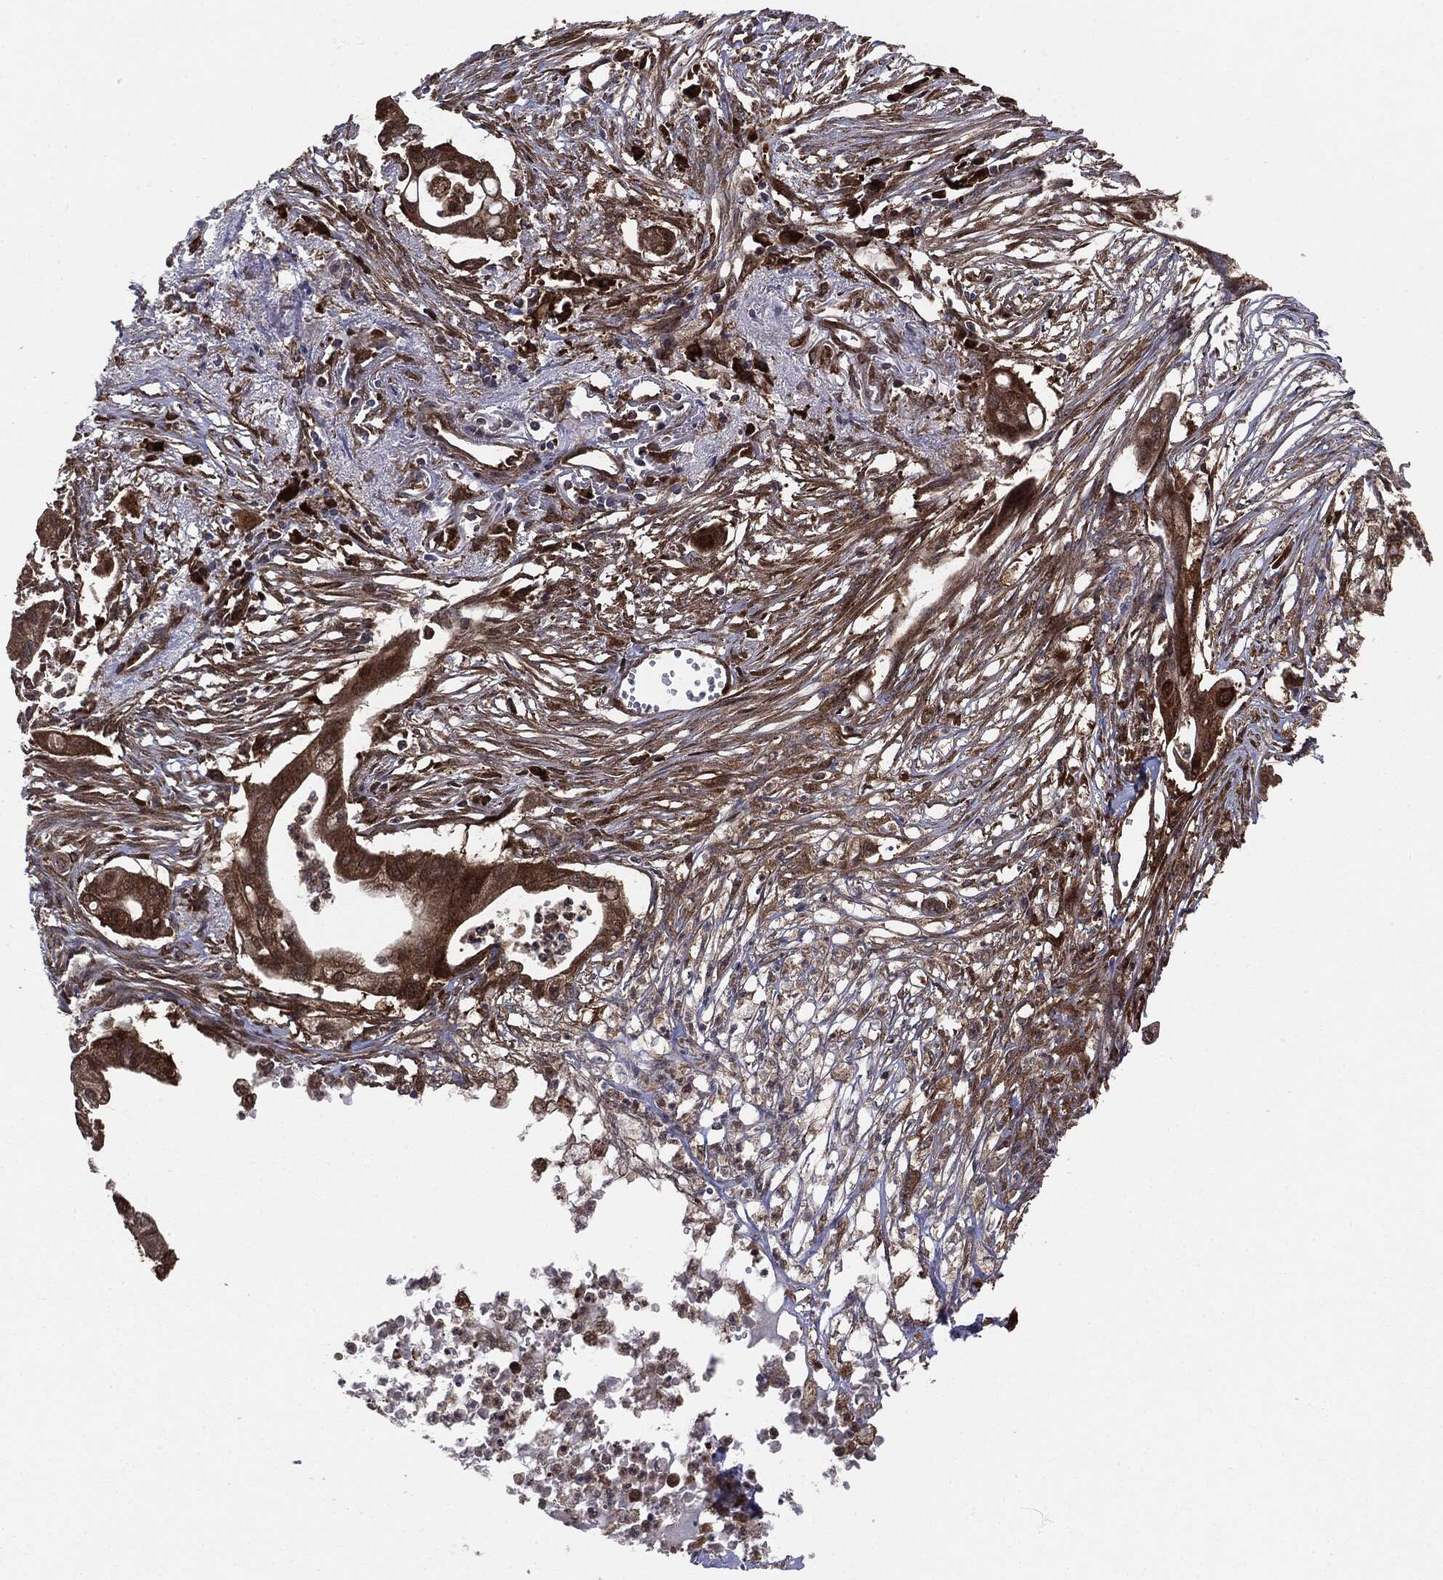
{"staining": {"intensity": "moderate", "quantity": ">75%", "location": "cytoplasmic/membranous"}, "tissue": "pancreatic cancer", "cell_type": "Tumor cells", "image_type": "cancer", "snomed": [{"axis": "morphology", "description": "Normal tissue, NOS"}, {"axis": "morphology", "description": "Adenocarcinoma, NOS"}, {"axis": "topography", "description": "Pancreas"}], "caption": "A high-resolution photomicrograph shows IHC staining of pancreatic cancer (adenocarcinoma), which displays moderate cytoplasmic/membranous staining in approximately >75% of tumor cells.", "gene": "NME1", "patient": {"sex": "female", "age": 58}}